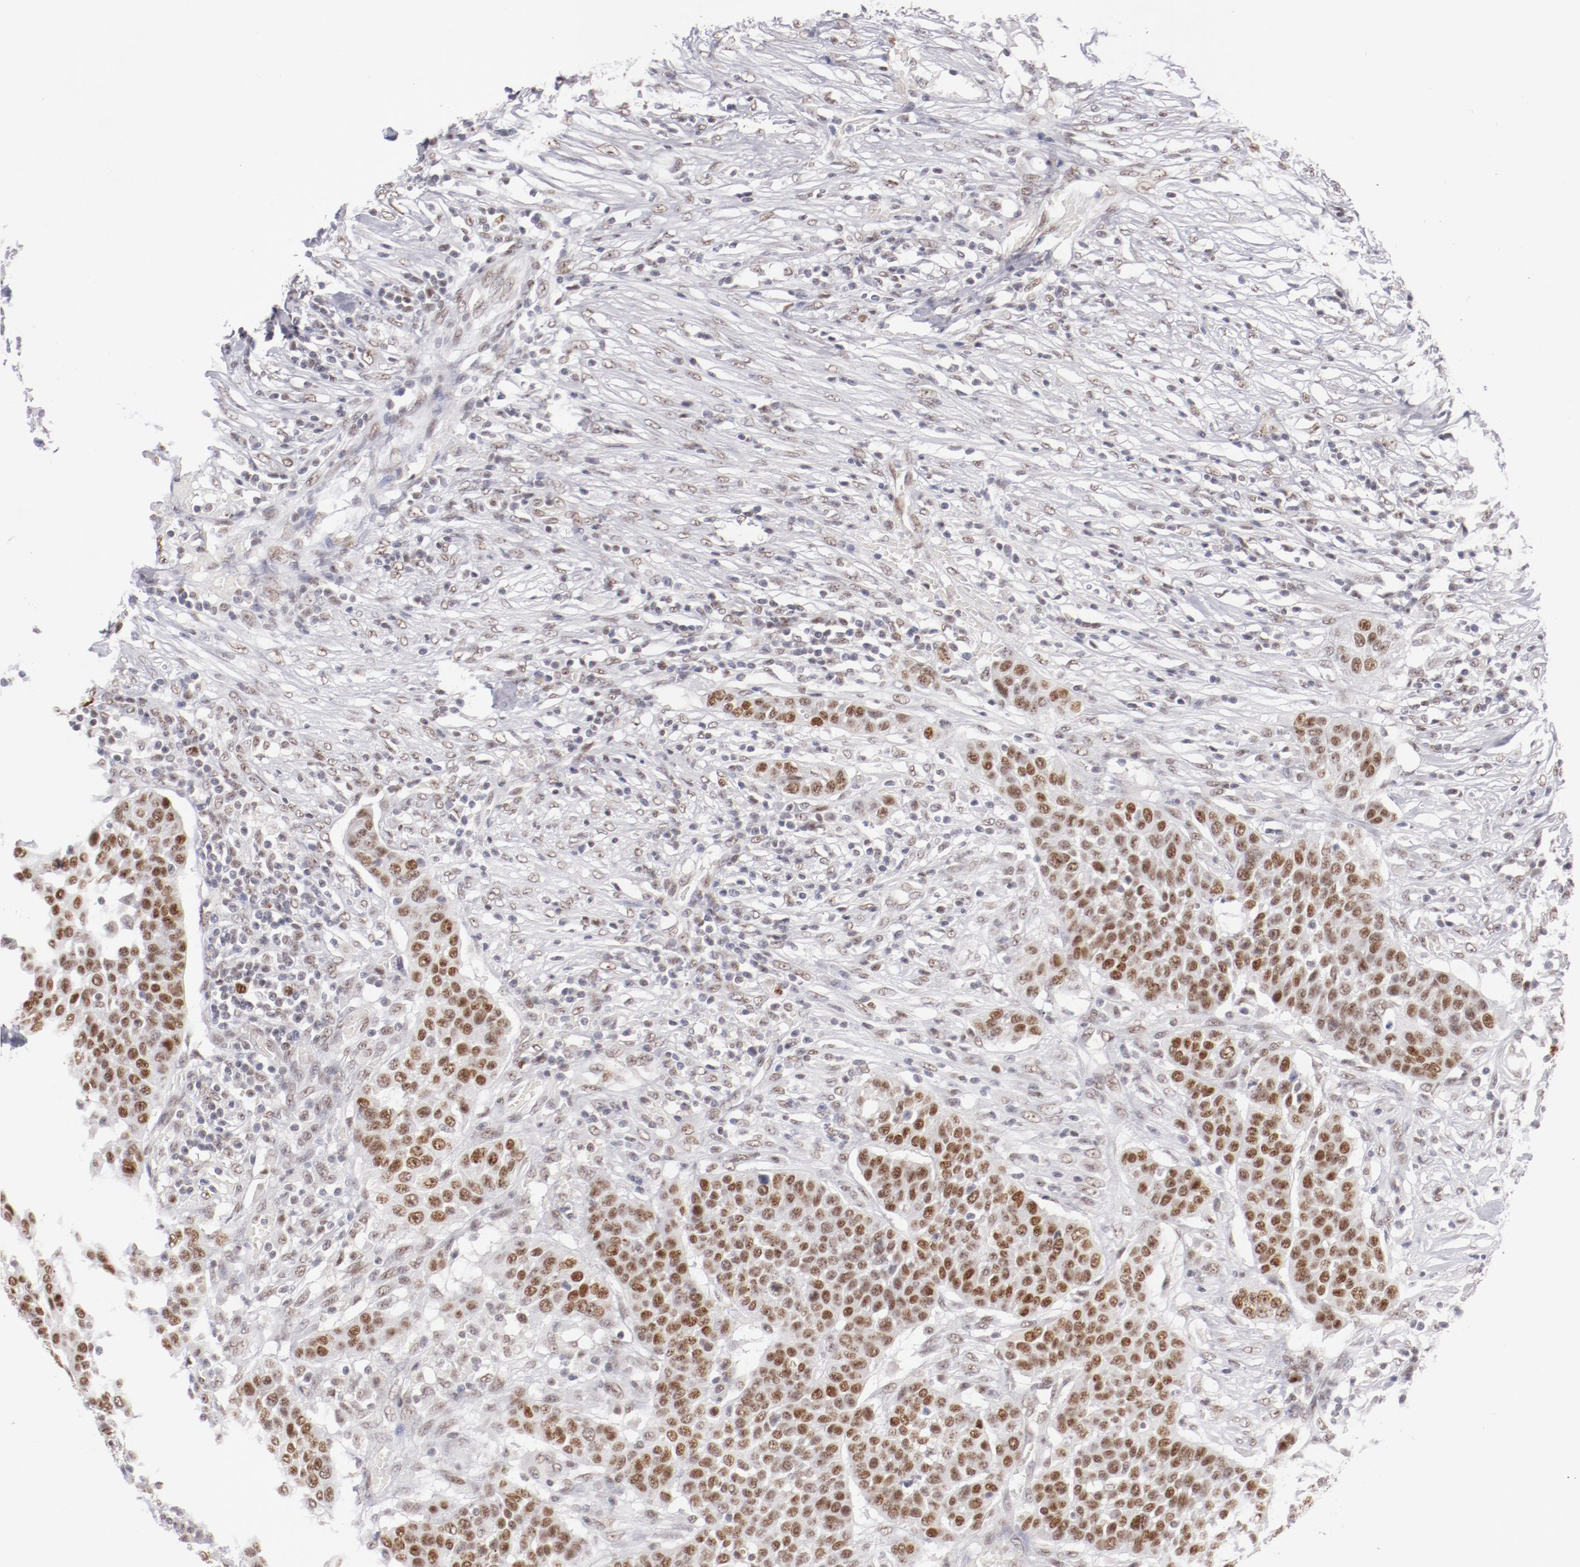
{"staining": {"intensity": "moderate", "quantity": ">75%", "location": "nuclear"}, "tissue": "urothelial cancer", "cell_type": "Tumor cells", "image_type": "cancer", "snomed": [{"axis": "morphology", "description": "Urothelial carcinoma, High grade"}, {"axis": "topography", "description": "Urinary bladder"}], "caption": "A high-resolution micrograph shows IHC staining of urothelial cancer, which shows moderate nuclear expression in about >75% of tumor cells.", "gene": "TFAP4", "patient": {"sex": "male", "age": 74}}